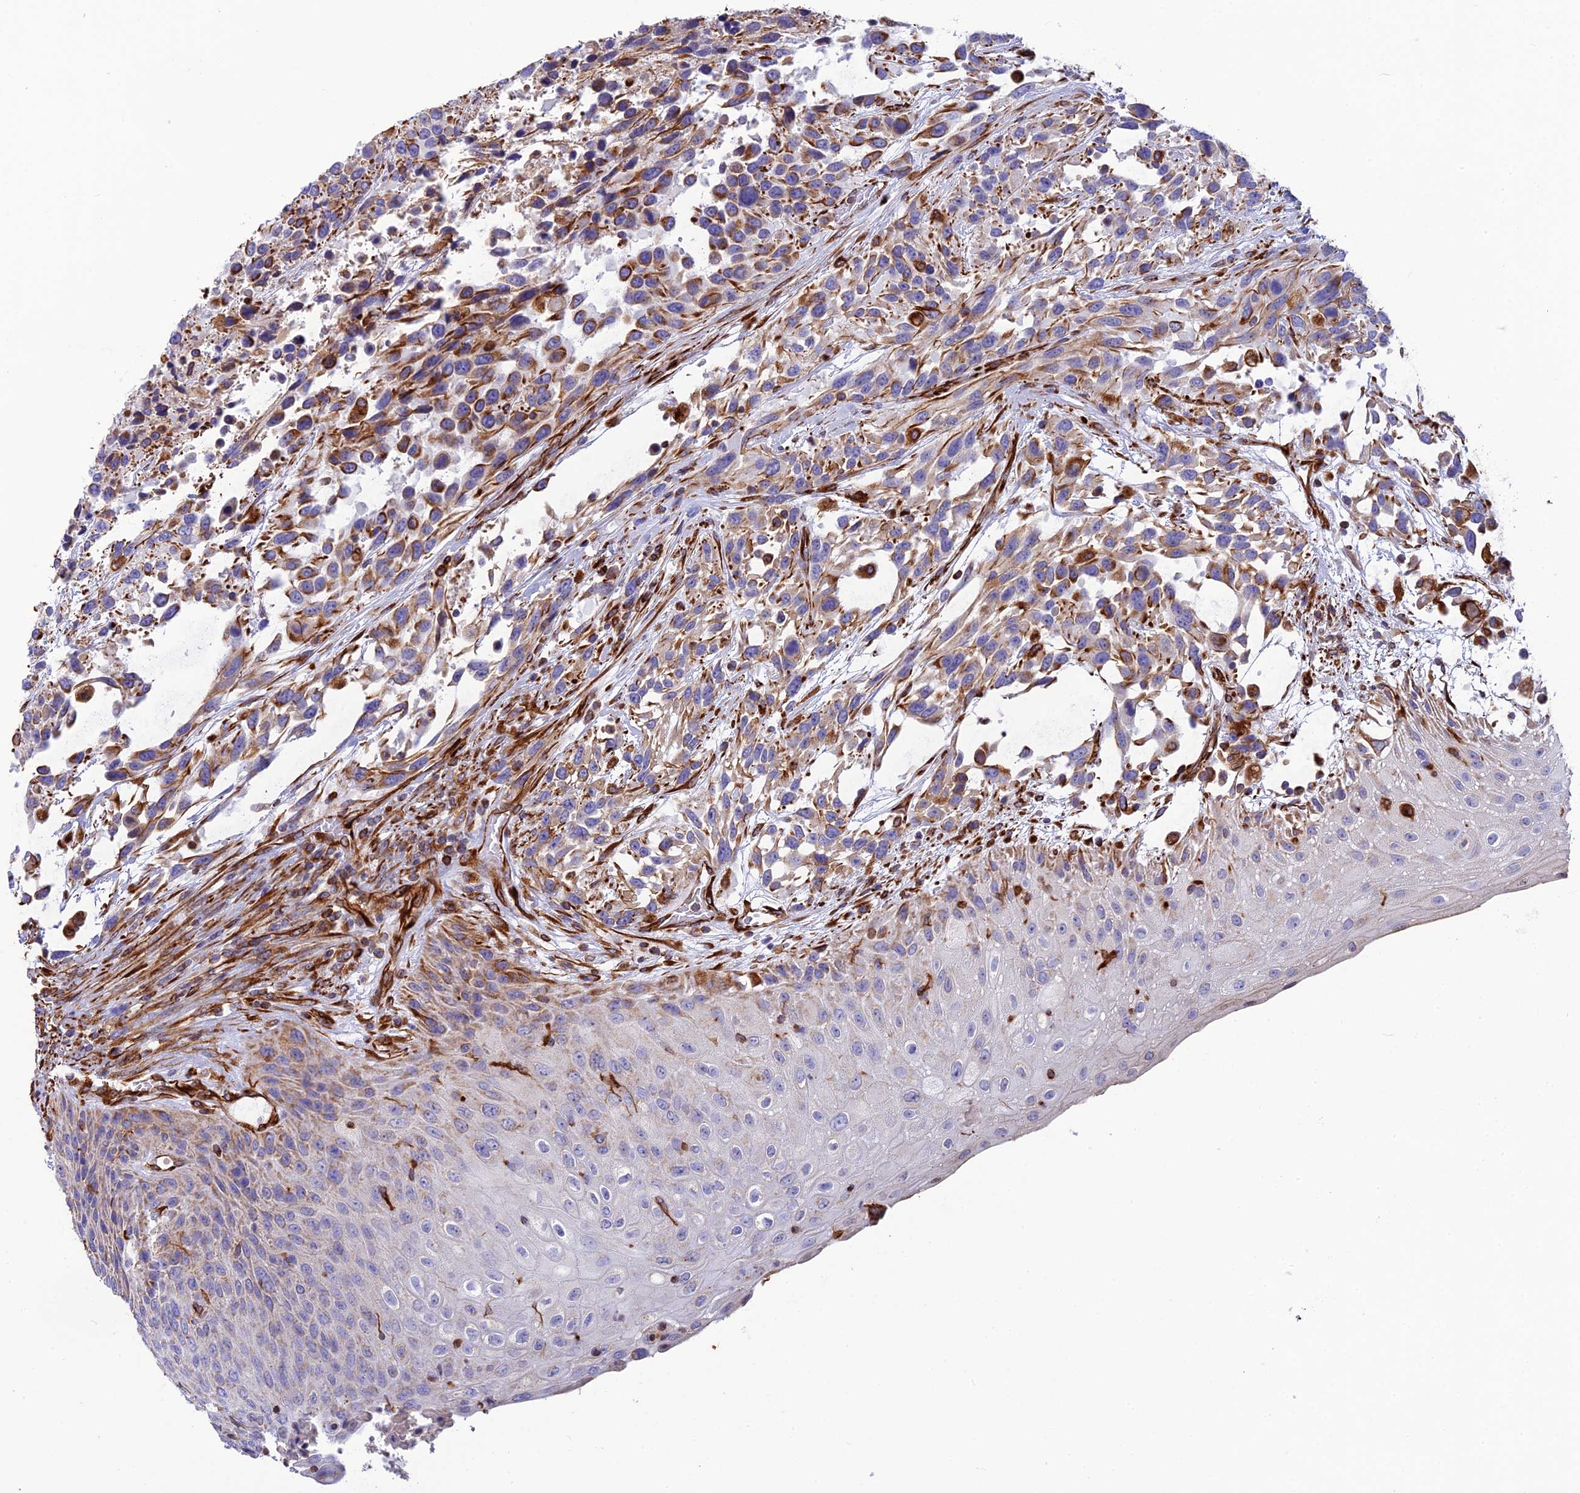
{"staining": {"intensity": "strong", "quantity": "<25%", "location": "cytoplasmic/membranous"}, "tissue": "urothelial cancer", "cell_type": "Tumor cells", "image_type": "cancer", "snomed": [{"axis": "morphology", "description": "Urothelial carcinoma, High grade"}, {"axis": "topography", "description": "Urinary bladder"}], "caption": "Urothelial cancer was stained to show a protein in brown. There is medium levels of strong cytoplasmic/membranous expression in approximately <25% of tumor cells.", "gene": "FBXL20", "patient": {"sex": "female", "age": 70}}